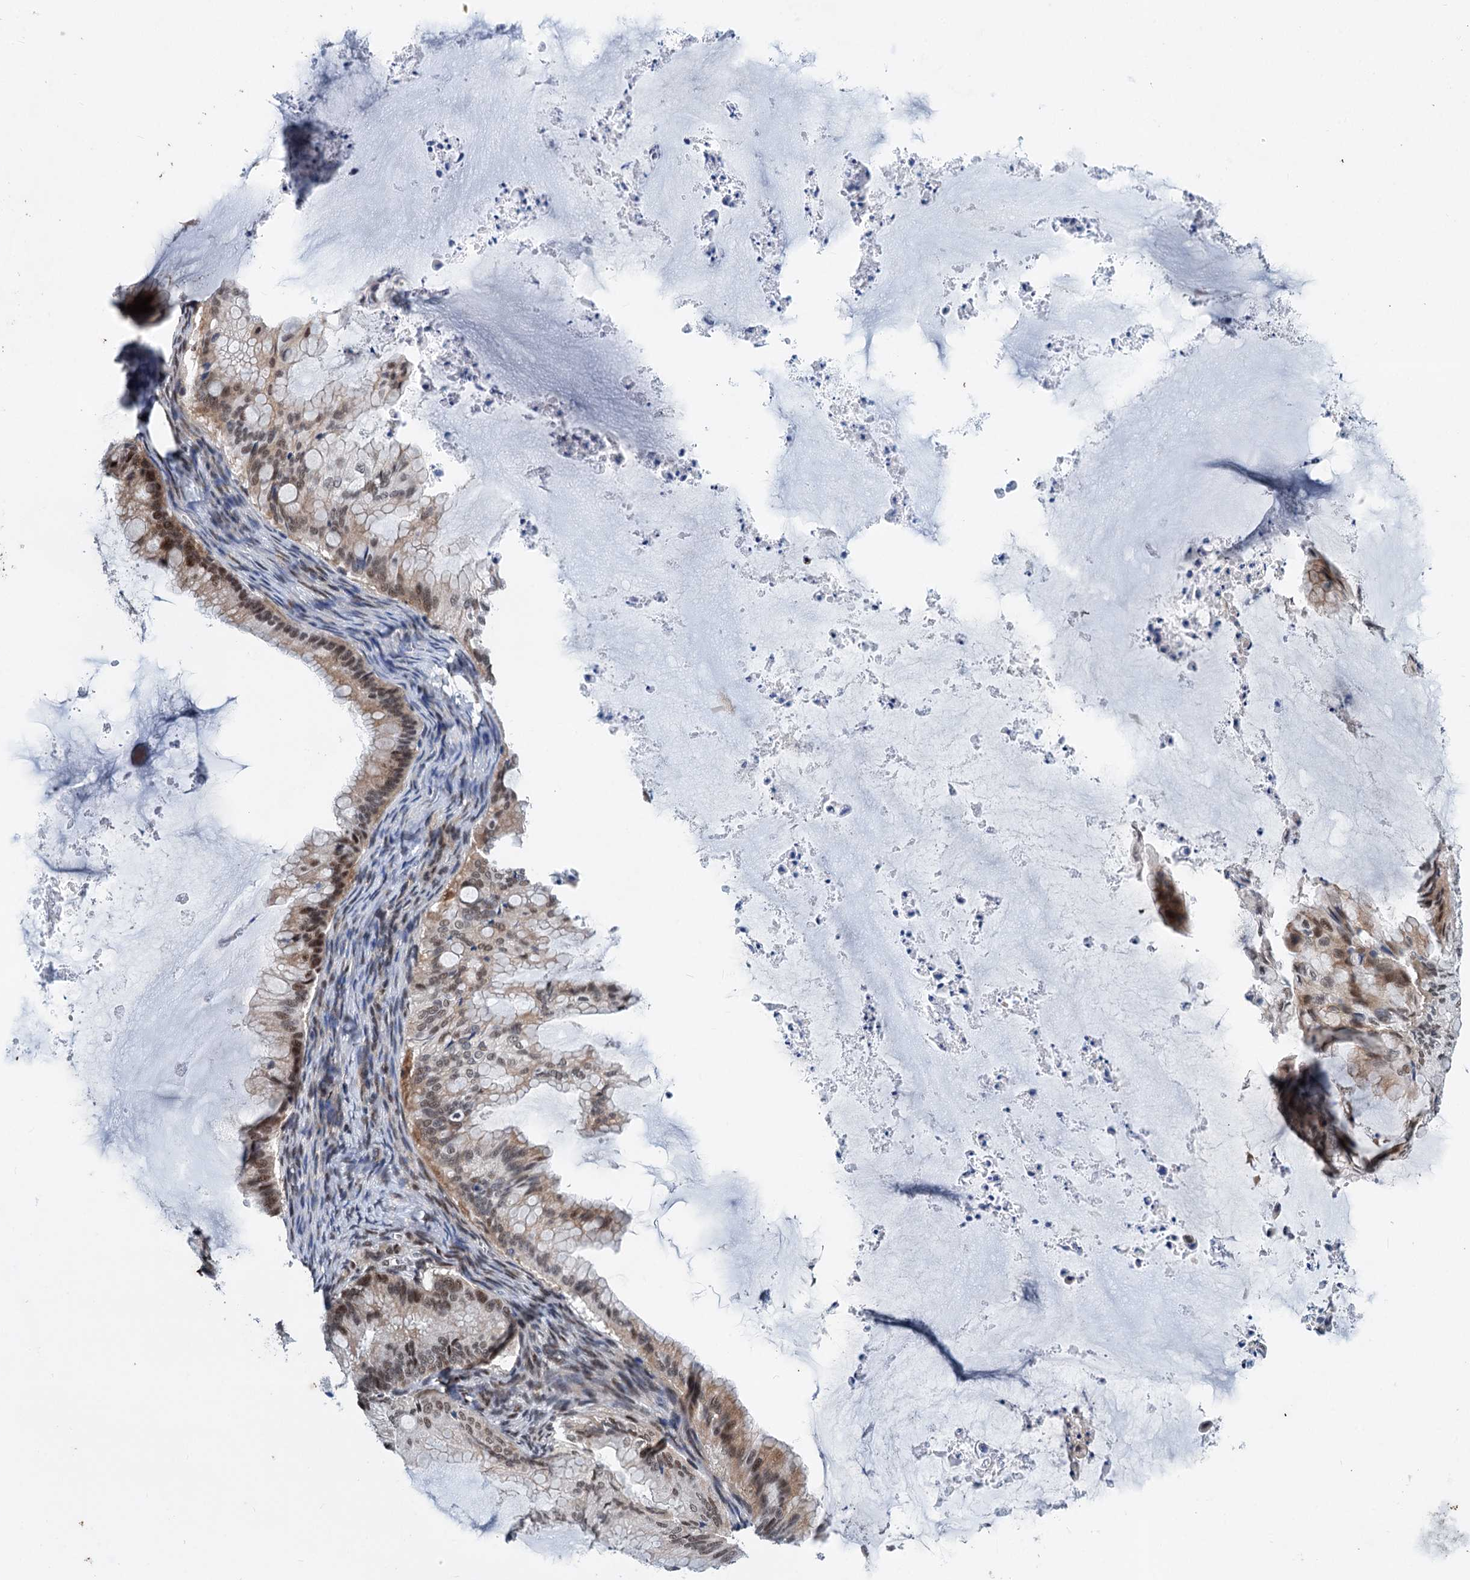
{"staining": {"intensity": "moderate", "quantity": "<25%", "location": "nuclear"}, "tissue": "ovarian cancer", "cell_type": "Tumor cells", "image_type": "cancer", "snomed": [{"axis": "morphology", "description": "Cystadenocarcinoma, mucinous, NOS"}, {"axis": "topography", "description": "Ovary"}], "caption": "Protein analysis of ovarian mucinous cystadenocarcinoma tissue displays moderate nuclear staining in approximately <25% of tumor cells.", "gene": "PHF8", "patient": {"sex": "female", "age": 71}}